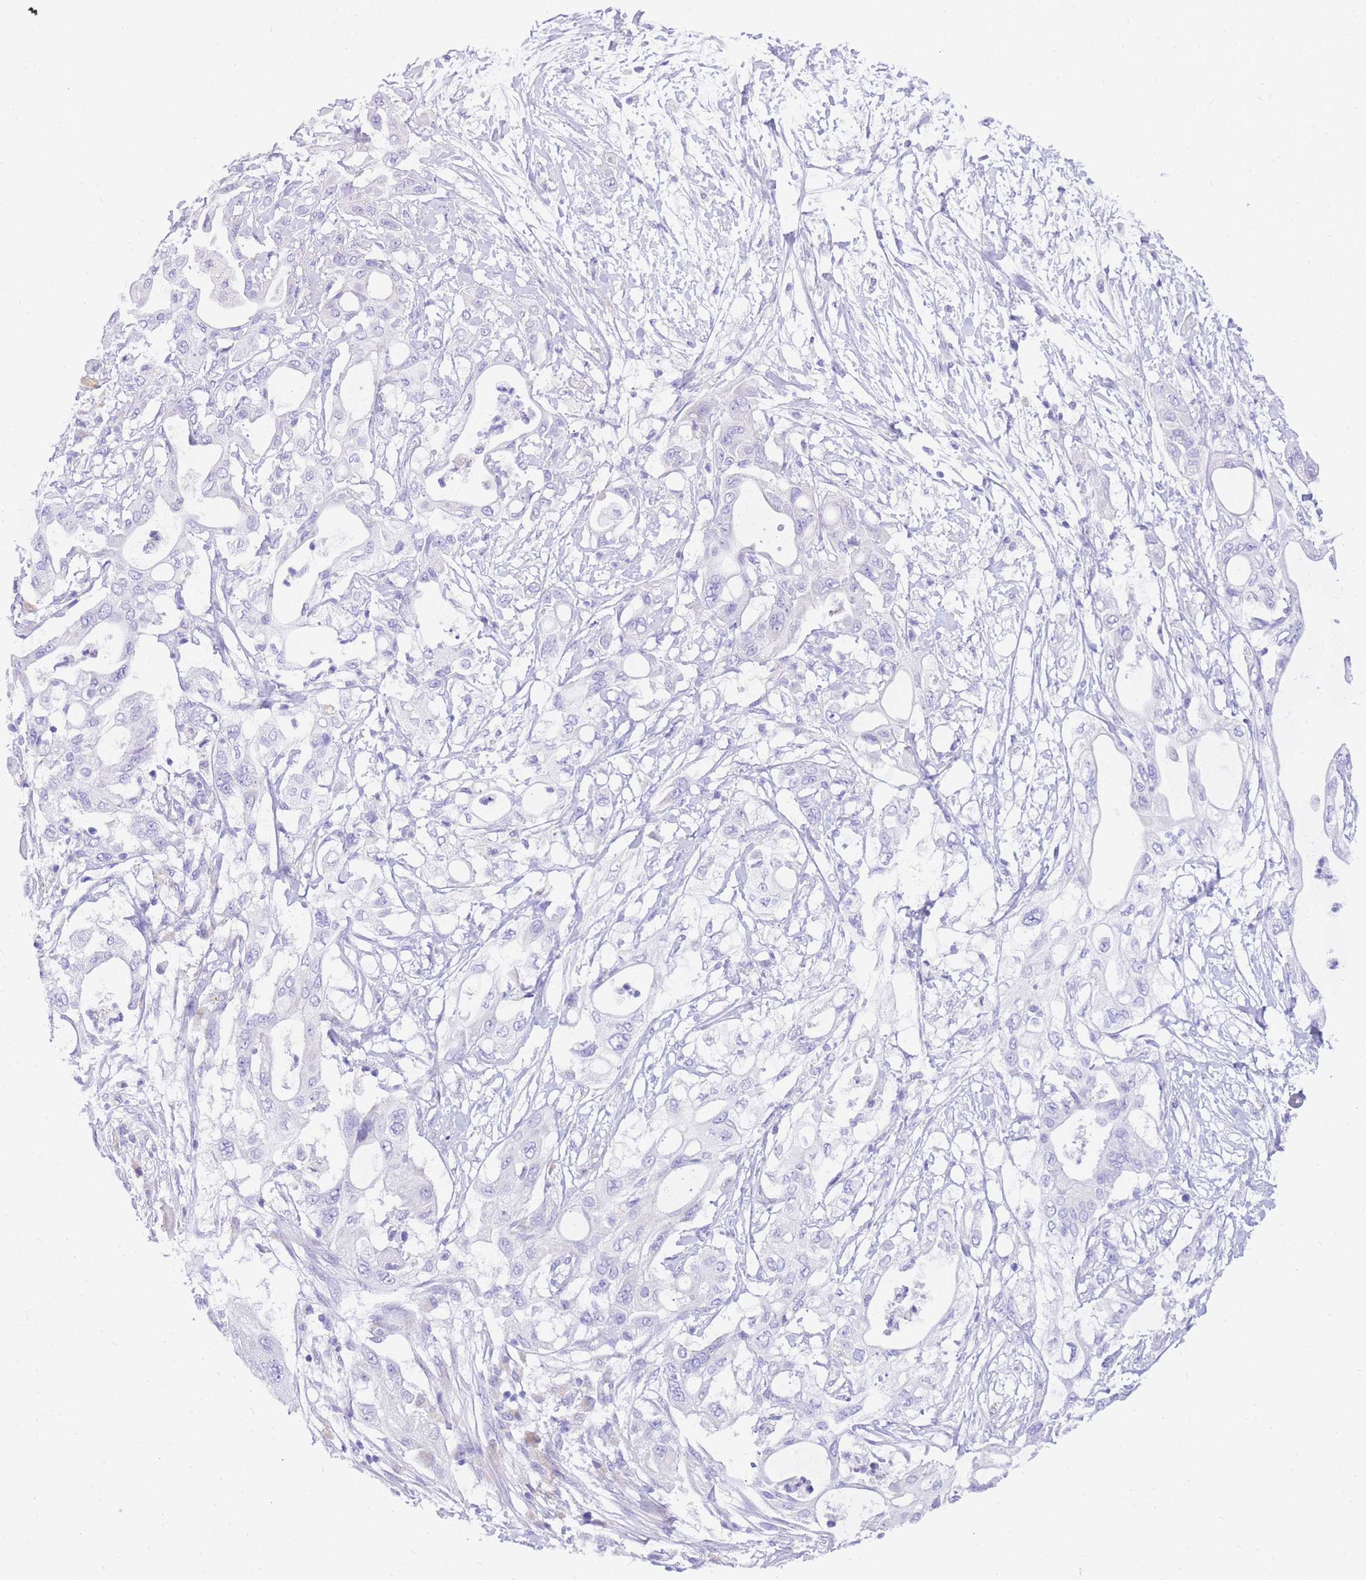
{"staining": {"intensity": "negative", "quantity": "none", "location": "none"}, "tissue": "pancreatic cancer", "cell_type": "Tumor cells", "image_type": "cancer", "snomed": [{"axis": "morphology", "description": "Adenocarcinoma, NOS"}, {"axis": "topography", "description": "Pancreas"}], "caption": "DAB immunohistochemical staining of pancreatic cancer exhibits no significant staining in tumor cells. (Immunohistochemistry, brightfield microscopy, high magnification).", "gene": "UPK1A", "patient": {"sex": "male", "age": 68}}